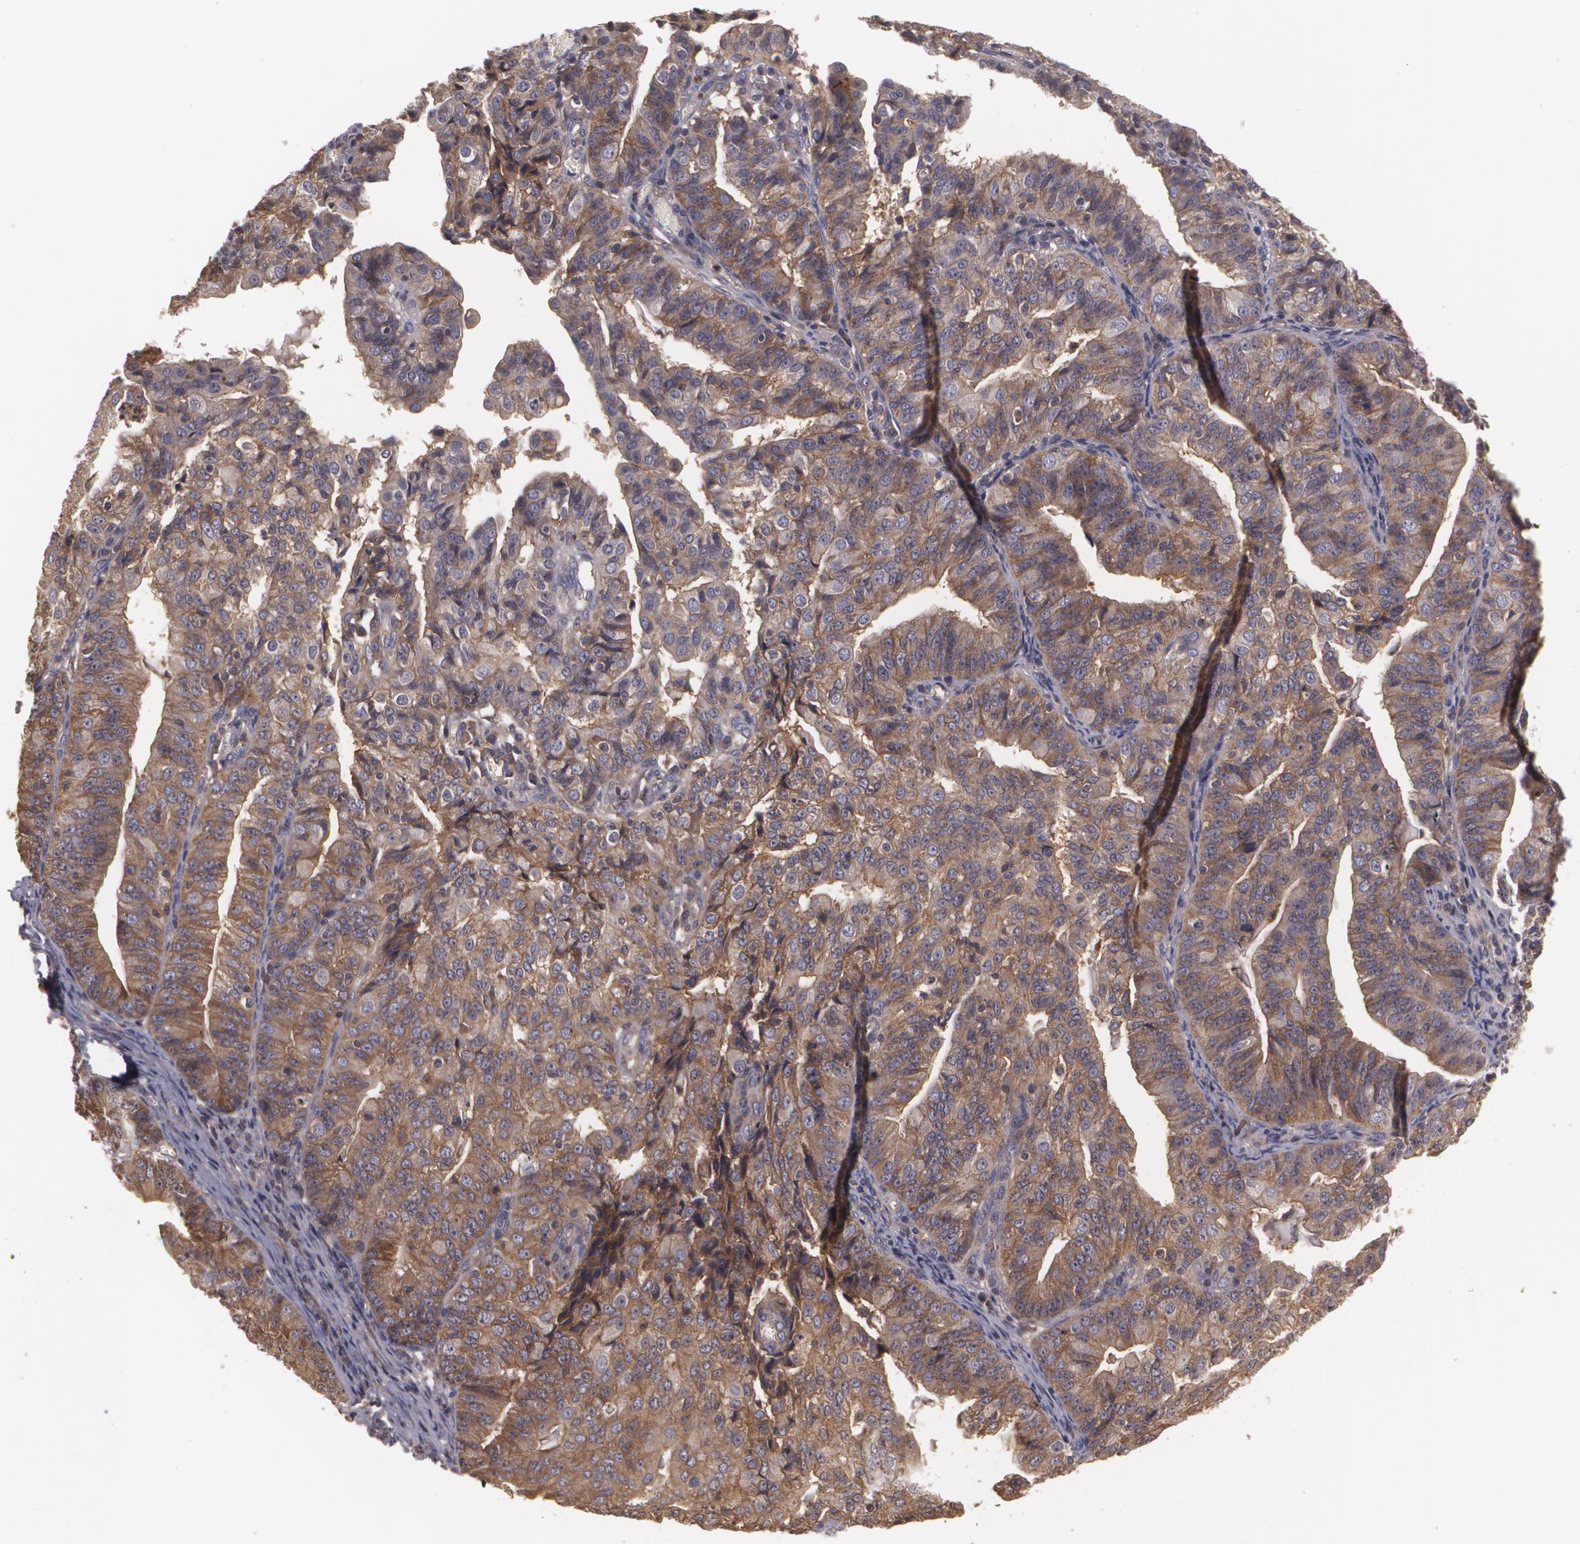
{"staining": {"intensity": "moderate", "quantity": ">75%", "location": "cytoplasmic/membranous"}, "tissue": "endometrial cancer", "cell_type": "Tumor cells", "image_type": "cancer", "snomed": [{"axis": "morphology", "description": "Adenocarcinoma, NOS"}, {"axis": "topography", "description": "Endometrium"}], "caption": "A brown stain shows moderate cytoplasmic/membranous positivity of a protein in endometrial cancer tumor cells.", "gene": "HRAS", "patient": {"sex": "female", "age": 56}}